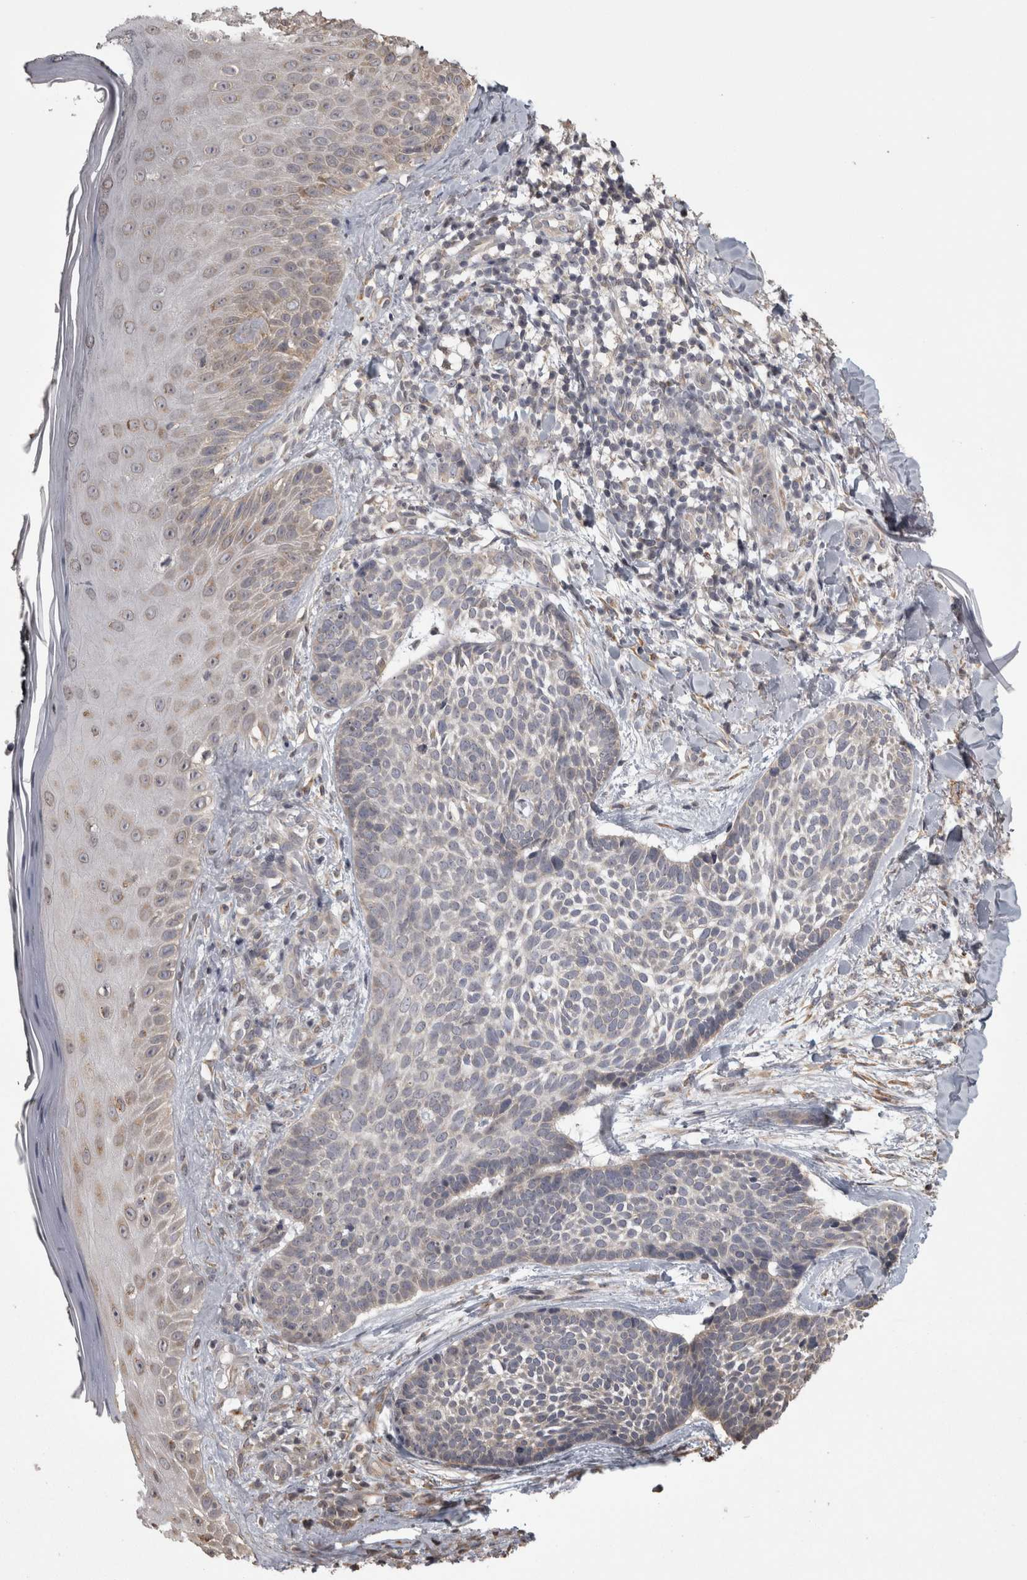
{"staining": {"intensity": "negative", "quantity": "none", "location": "none"}, "tissue": "skin cancer", "cell_type": "Tumor cells", "image_type": "cancer", "snomed": [{"axis": "morphology", "description": "Normal tissue, NOS"}, {"axis": "morphology", "description": "Basal cell carcinoma"}, {"axis": "topography", "description": "Skin"}], "caption": "IHC micrograph of skin cancer stained for a protein (brown), which demonstrates no staining in tumor cells.", "gene": "RAB29", "patient": {"sex": "male", "age": 67}}